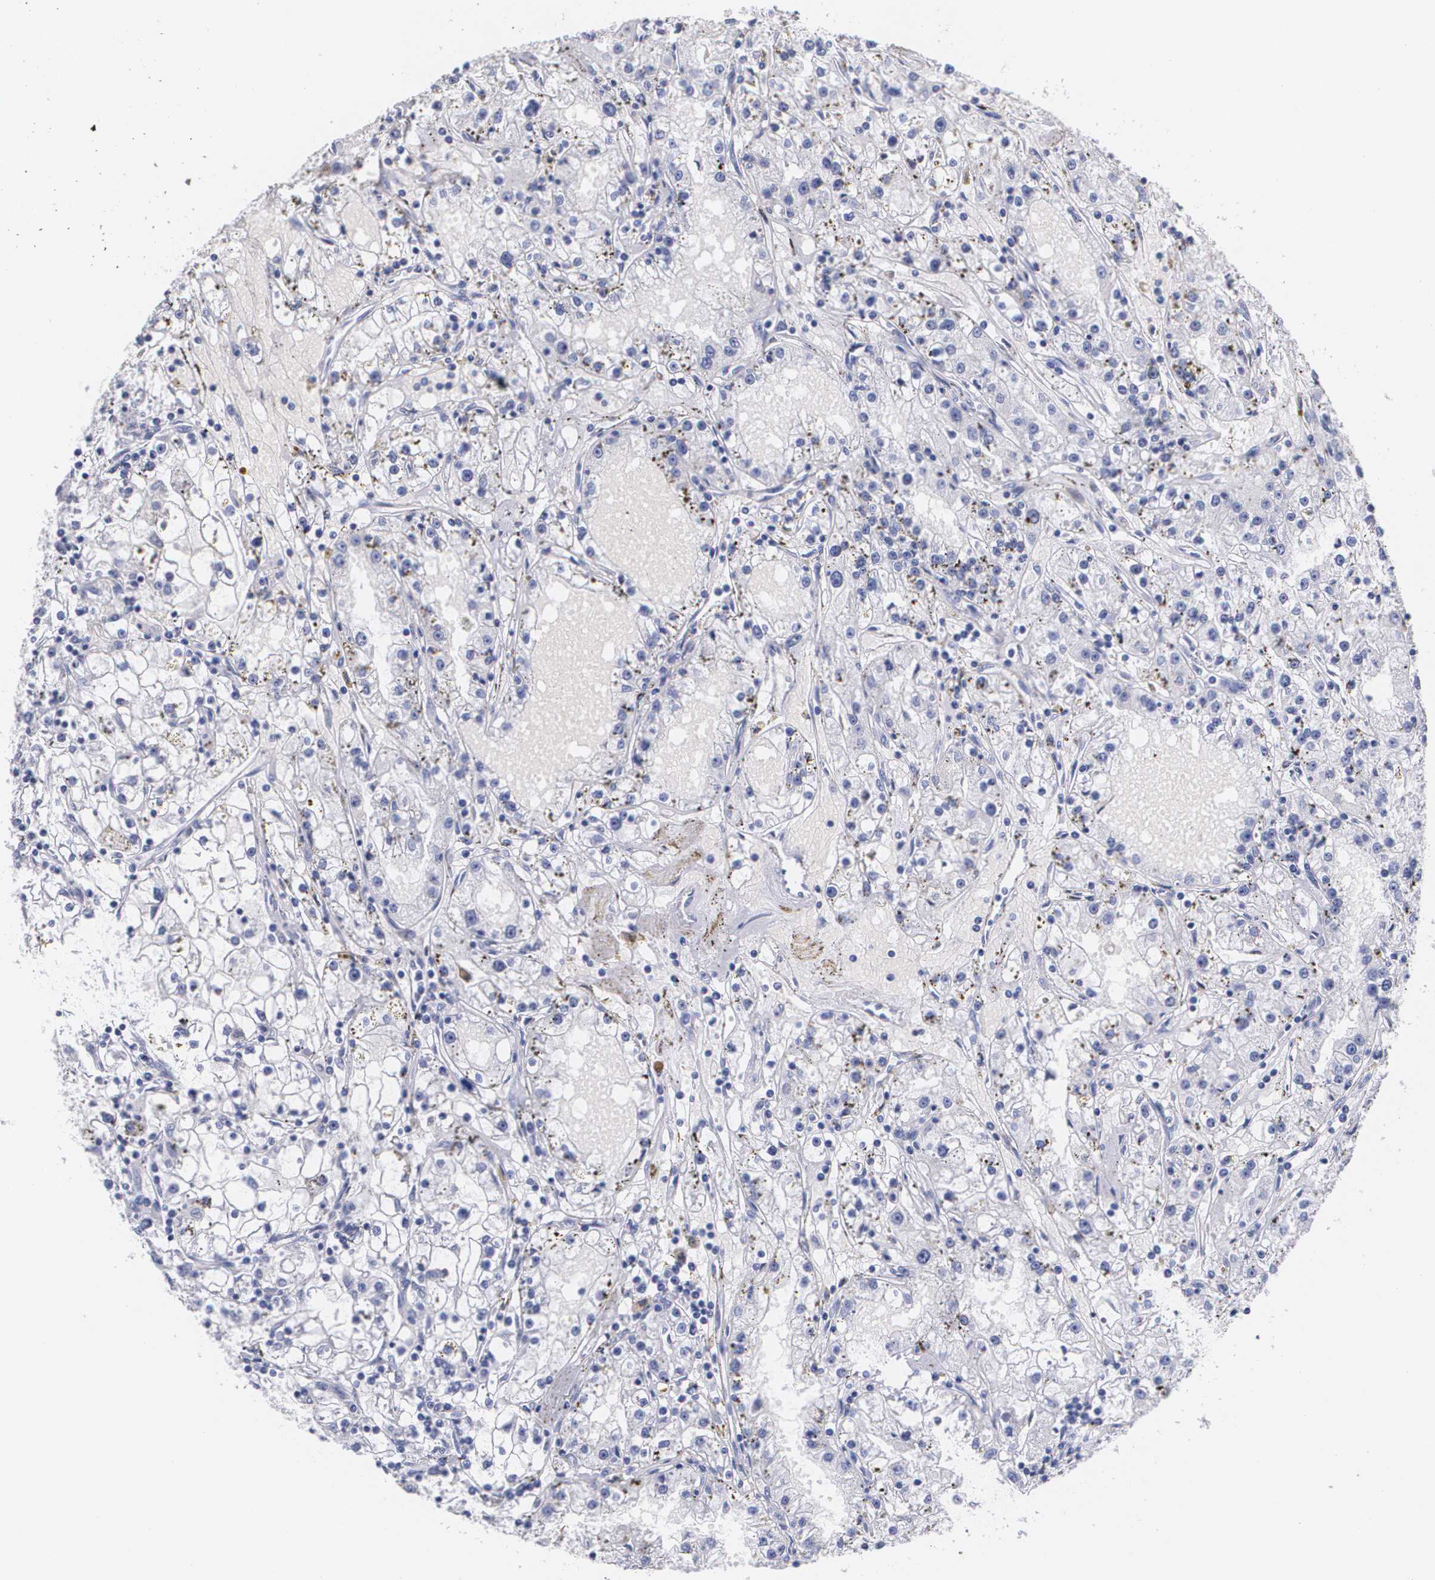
{"staining": {"intensity": "negative", "quantity": "none", "location": "none"}, "tissue": "renal cancer", "cell_type": "Tumor cells", "image_type": "cancer", "snomed": [{"axis": "morphology", "description": "Adenocarcinoma, NOS"}, {"axis": "topography", "description": "Kidney"}], "caption": "There is no significant positivity in tumor cells of renal cancer.", "gene": "HMMR", "patient": {"sex": "male", "age": 56}}